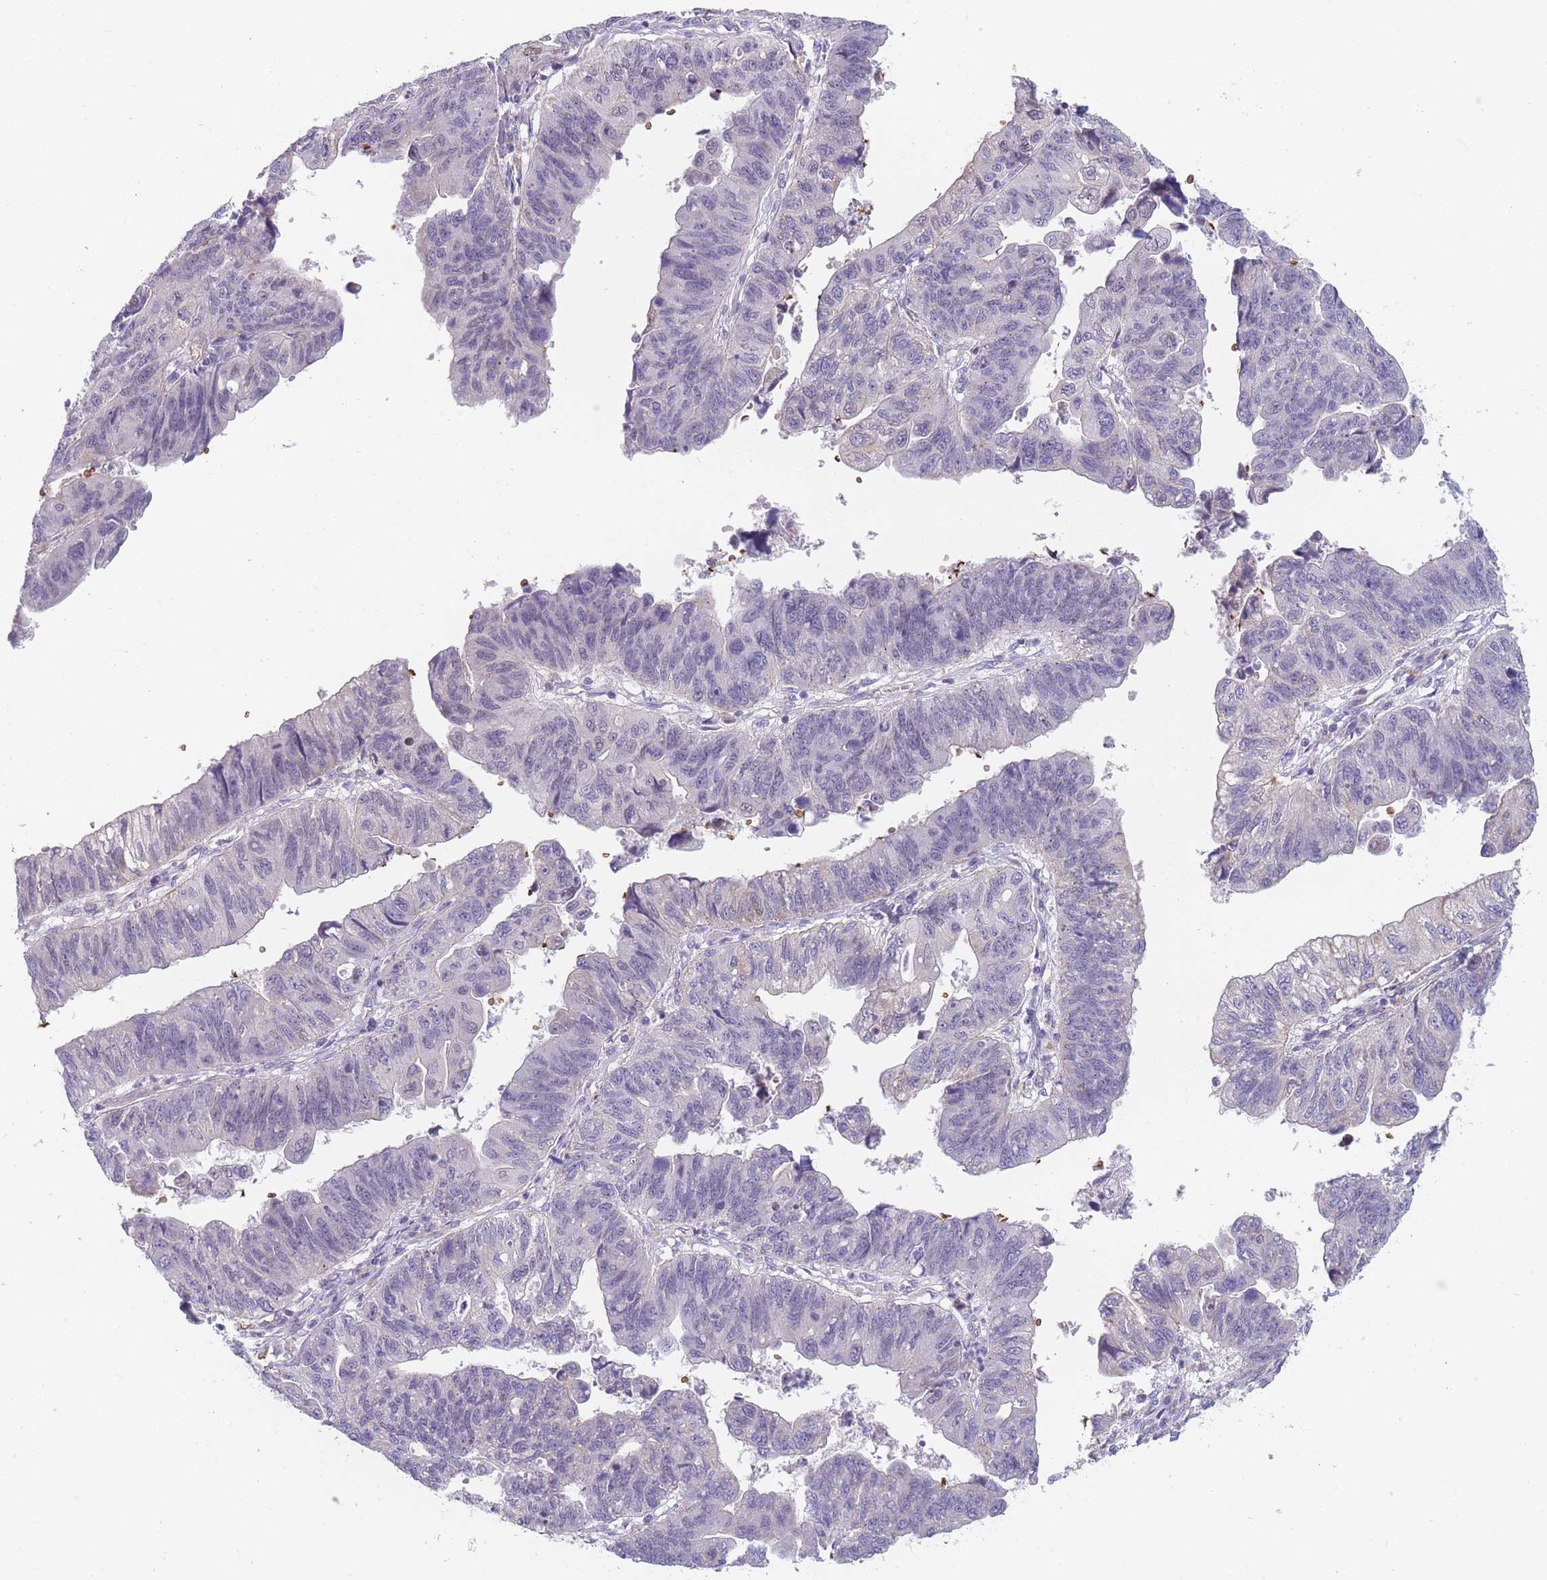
{"staining": {"intensity": "negative", "quantity": "none", "location": "none"}, "tissue": "stomach cancer", "cell_type": "Tumor cells", "image_type": "cancer", "snomed": [{"axis": "morphology", "description": "Adenocarcinoma, NOS"}, {"axis": "topography", "description": "Stomach"}], "caption": "A high-resolution histopathology image shows IHC staining of adenocarcinoma (stomach), which reveals no significant positivity in tumor cells.", "gene": "SMPD4", "patient": {"sex": "male", "age": 59}}